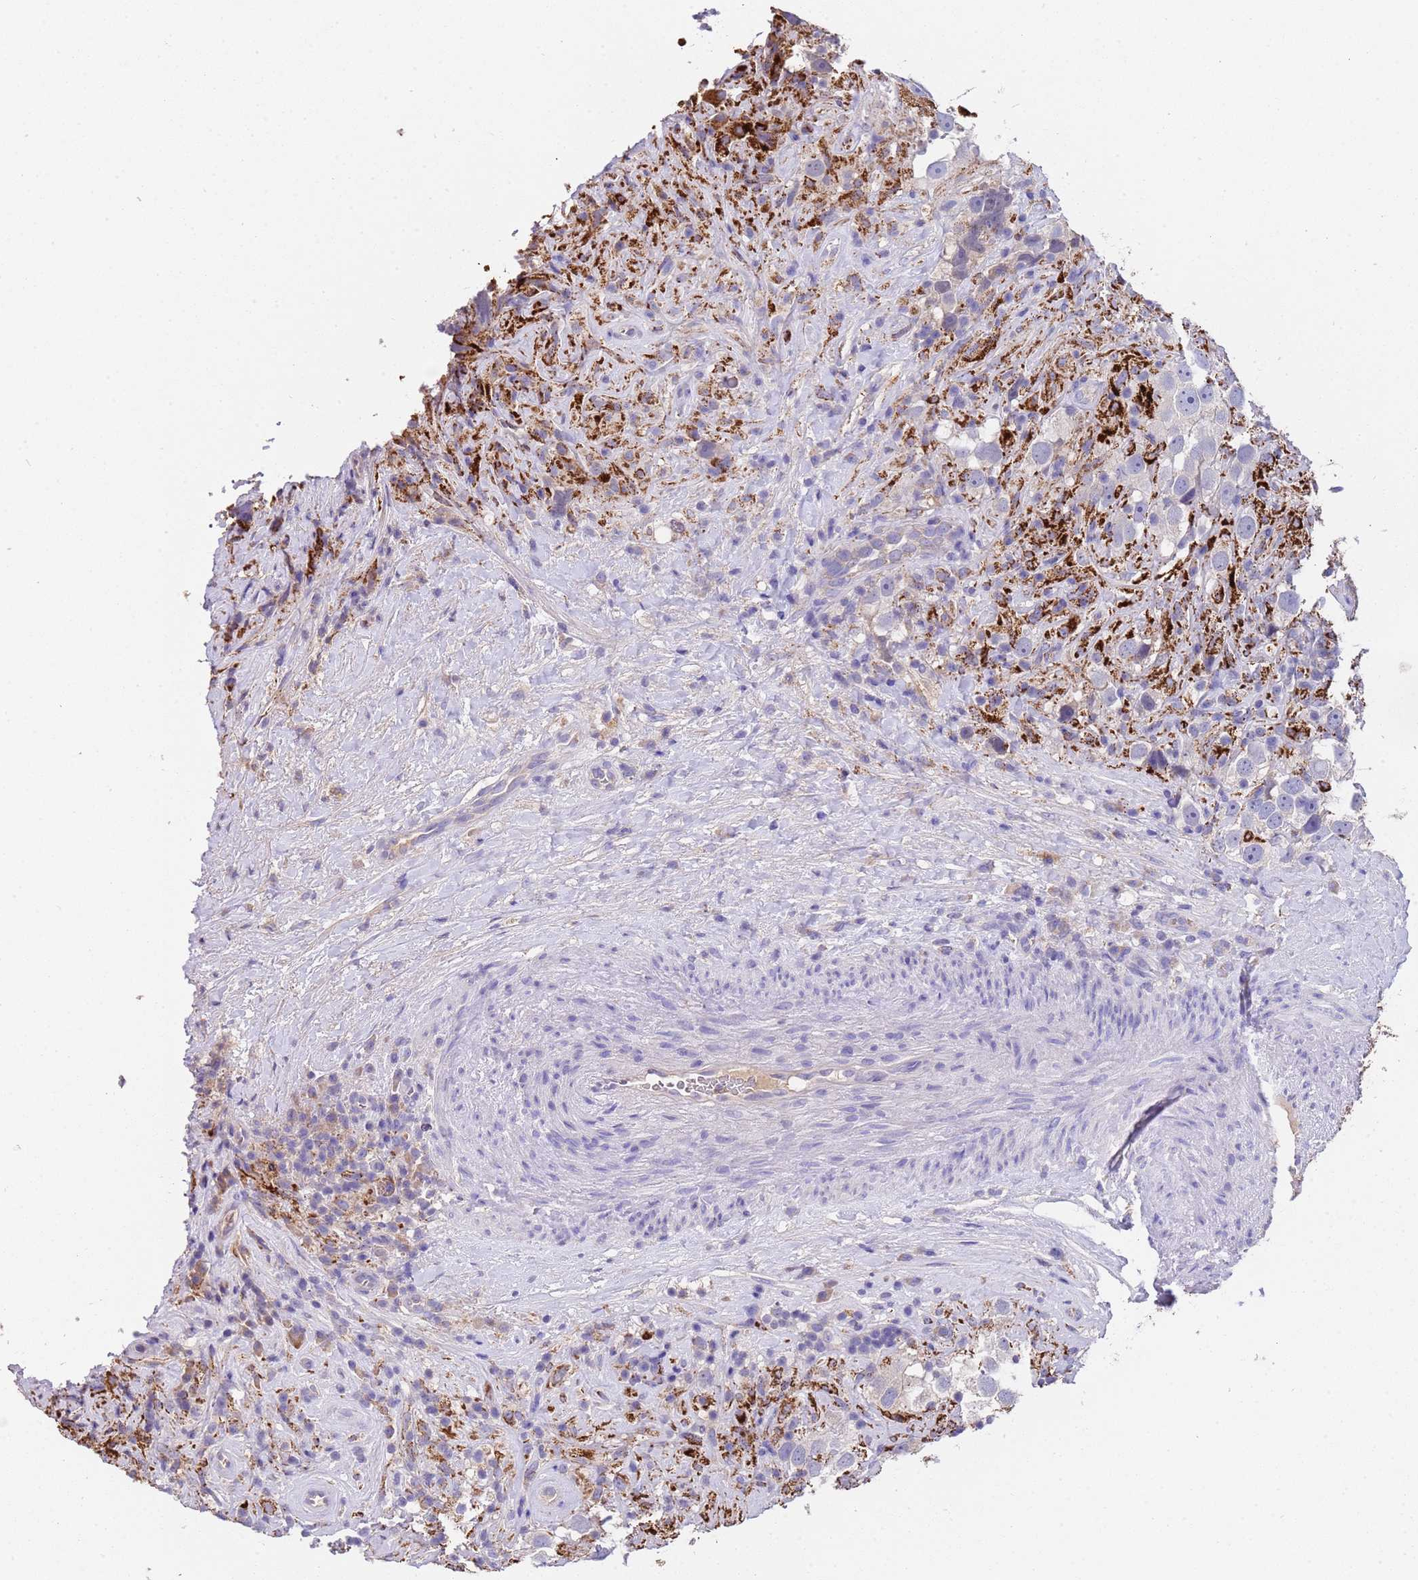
{"staining": {"intensity": "negative", "quantity": "none", "location": "none"}, "tissue": "testis cancer", "cell_type": "Tumor cells", "image_type": "cancer", "snomed": [{"axis": "morphology", "description": "Seminoma, NOS"}, {"axis": "topography", "description": "Testis"}], "caption": "DAB immunohistochemical staining of testis seminoma displays no significant expression in tumor cells.", "gene": "SLC24A3", "patient": {"sex": "male", "age": 49}}